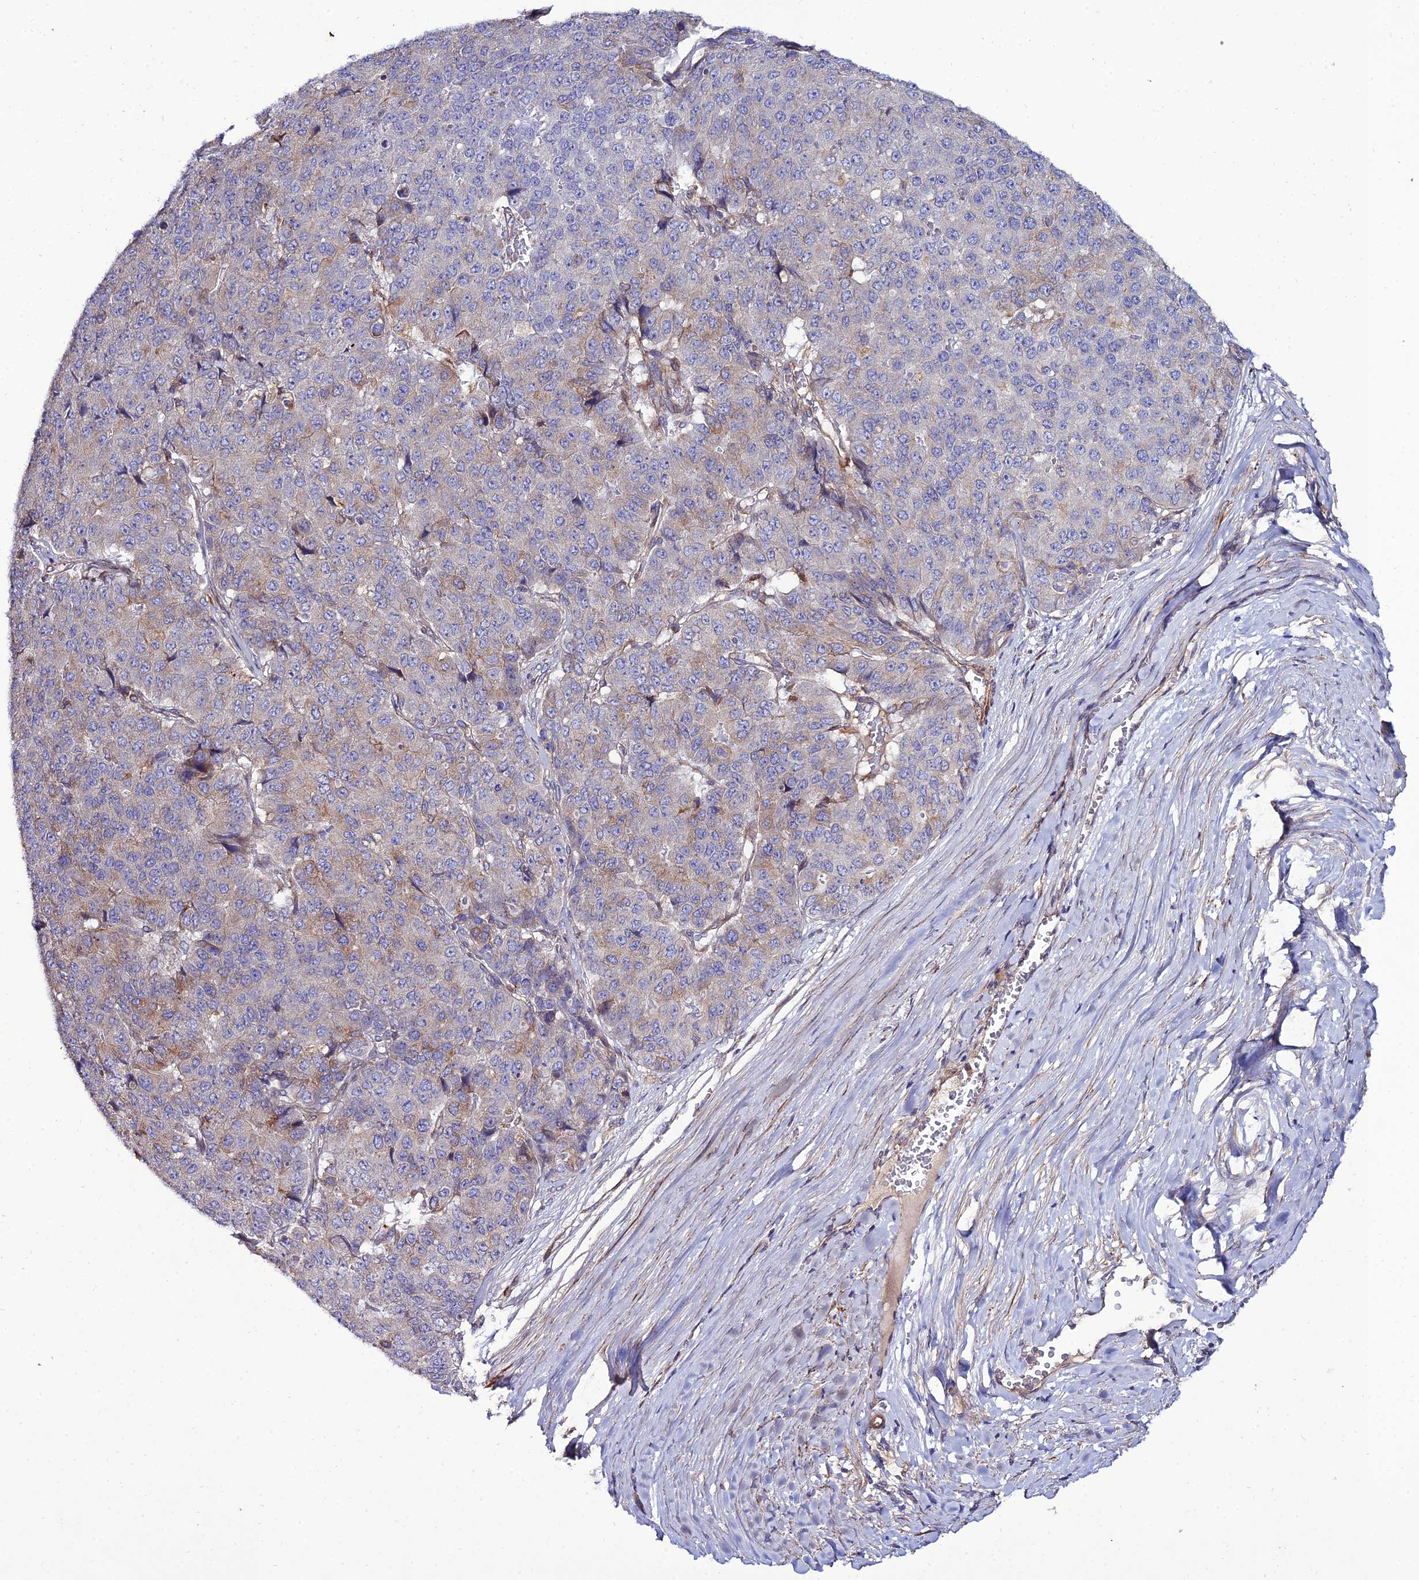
{"staining": {"intensity": "weak", "quantity": "<25%", "location": "cytoplasmic/membranous"}, "tissue": "pancreatic cancer", "cell_type": "Tumor cells", "image_type": "cancer", "snomed": [{"axis": "morphology", "description": "Adenocarcinoma, NOS"}, {"axis": "topography", "description": "Pancreas"}], "caption": "Photomicrograph shows no significant protein expression in tumor cells of adenocarcinoma (pancreatic).", "gene": "ARL6IP1", "patient": {"sex": "male", "age": 50}}